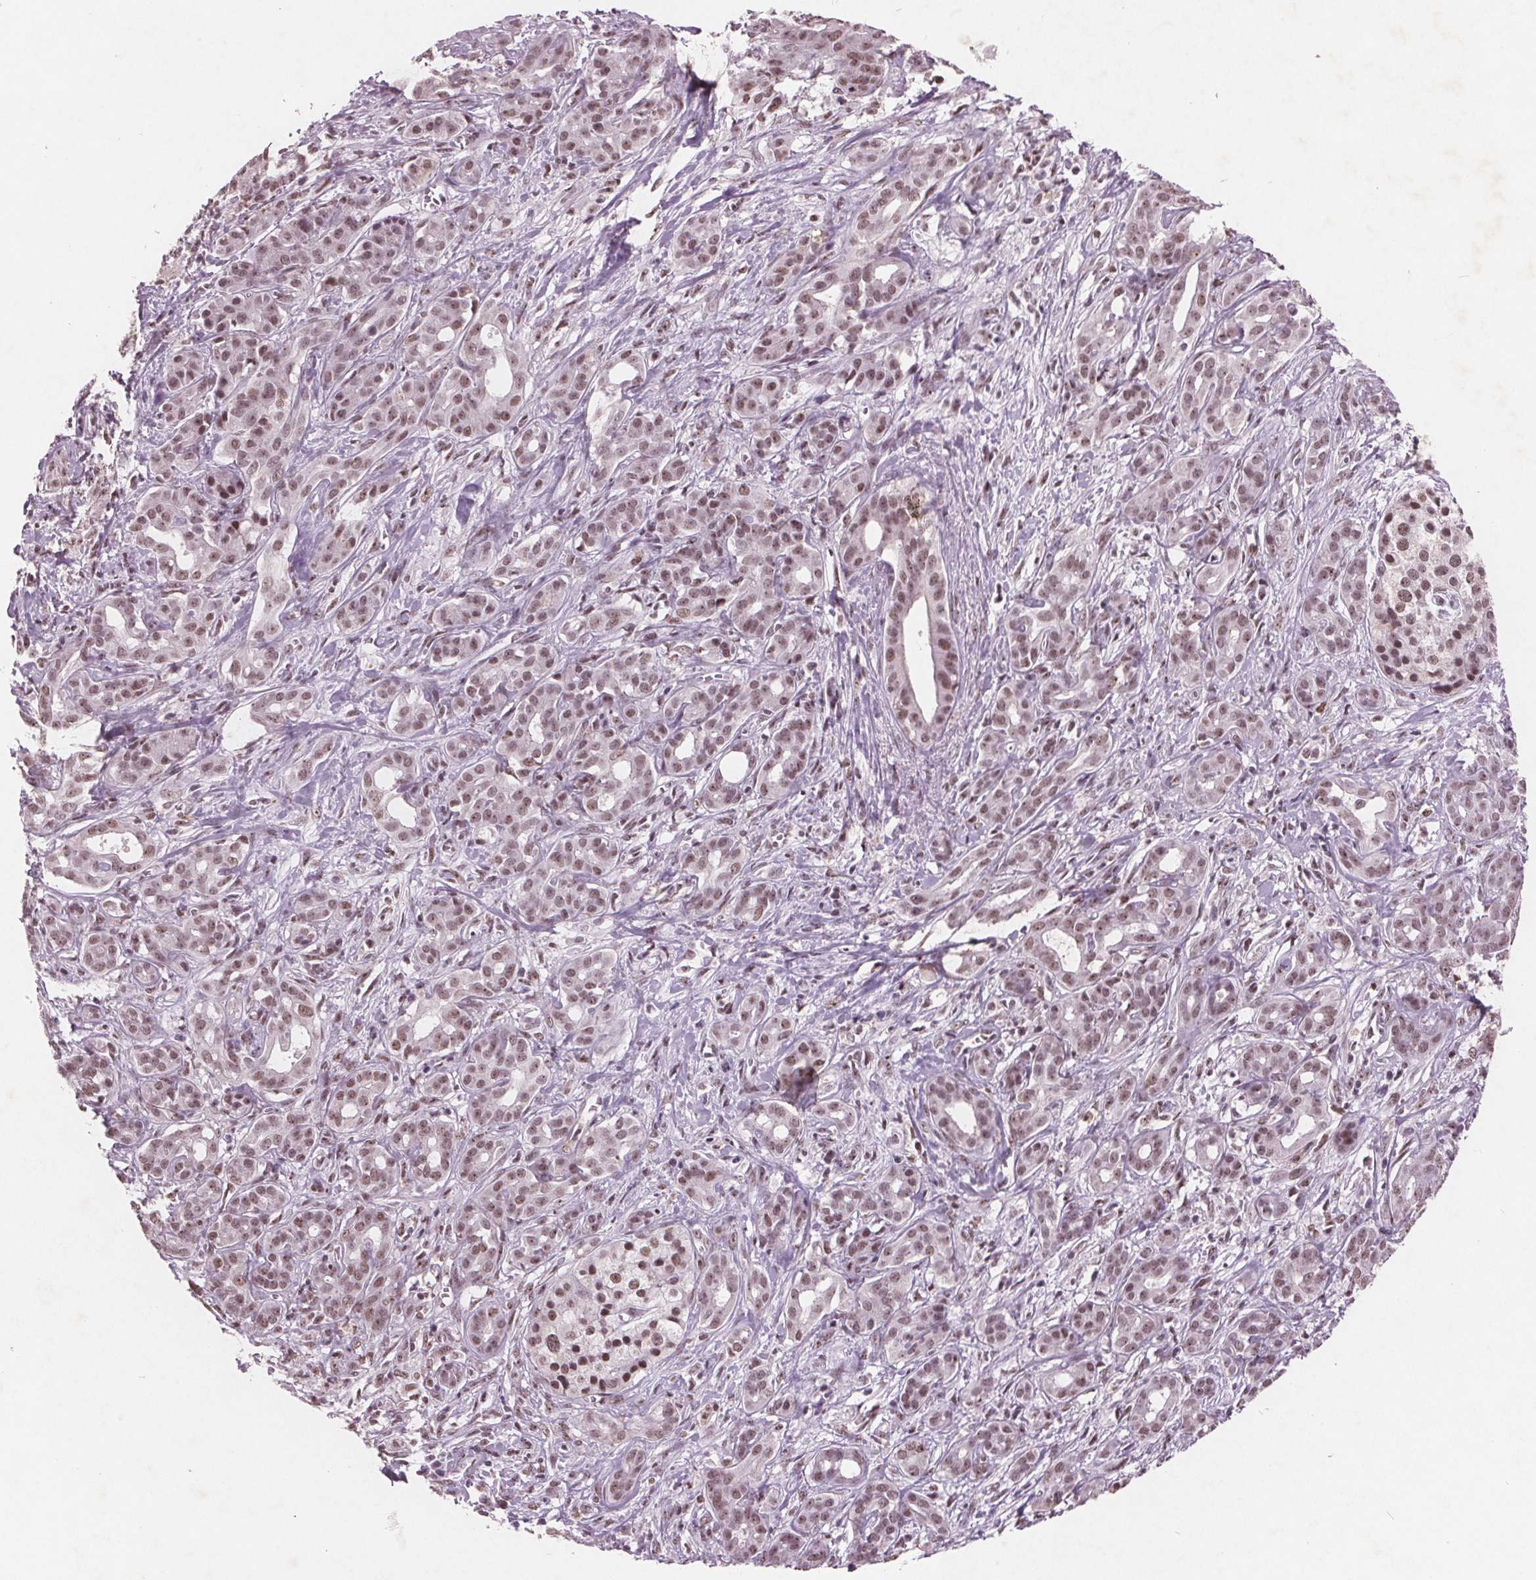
{"staining": {"intensity": "moderate", "quantity": "<25%", "location": "nuclear"}, "tissue": "pancreatic cancer", "cell_type": "Tumor cells", "image_type": "cancer", "snomed": [{"axis": "morphology", "description": "Adenocarcinoma, NOS"}, {"axis": "topography", "description": "Pancreas"}], "caption": "About <25% of tumor cells in human pancreatic cancer demonstrate moderate nuclear protein expression as visualized by brown immunohistochemical staining.", "gene": "RPS6KA2", "patient": {"sex": "male", "age": 61}}